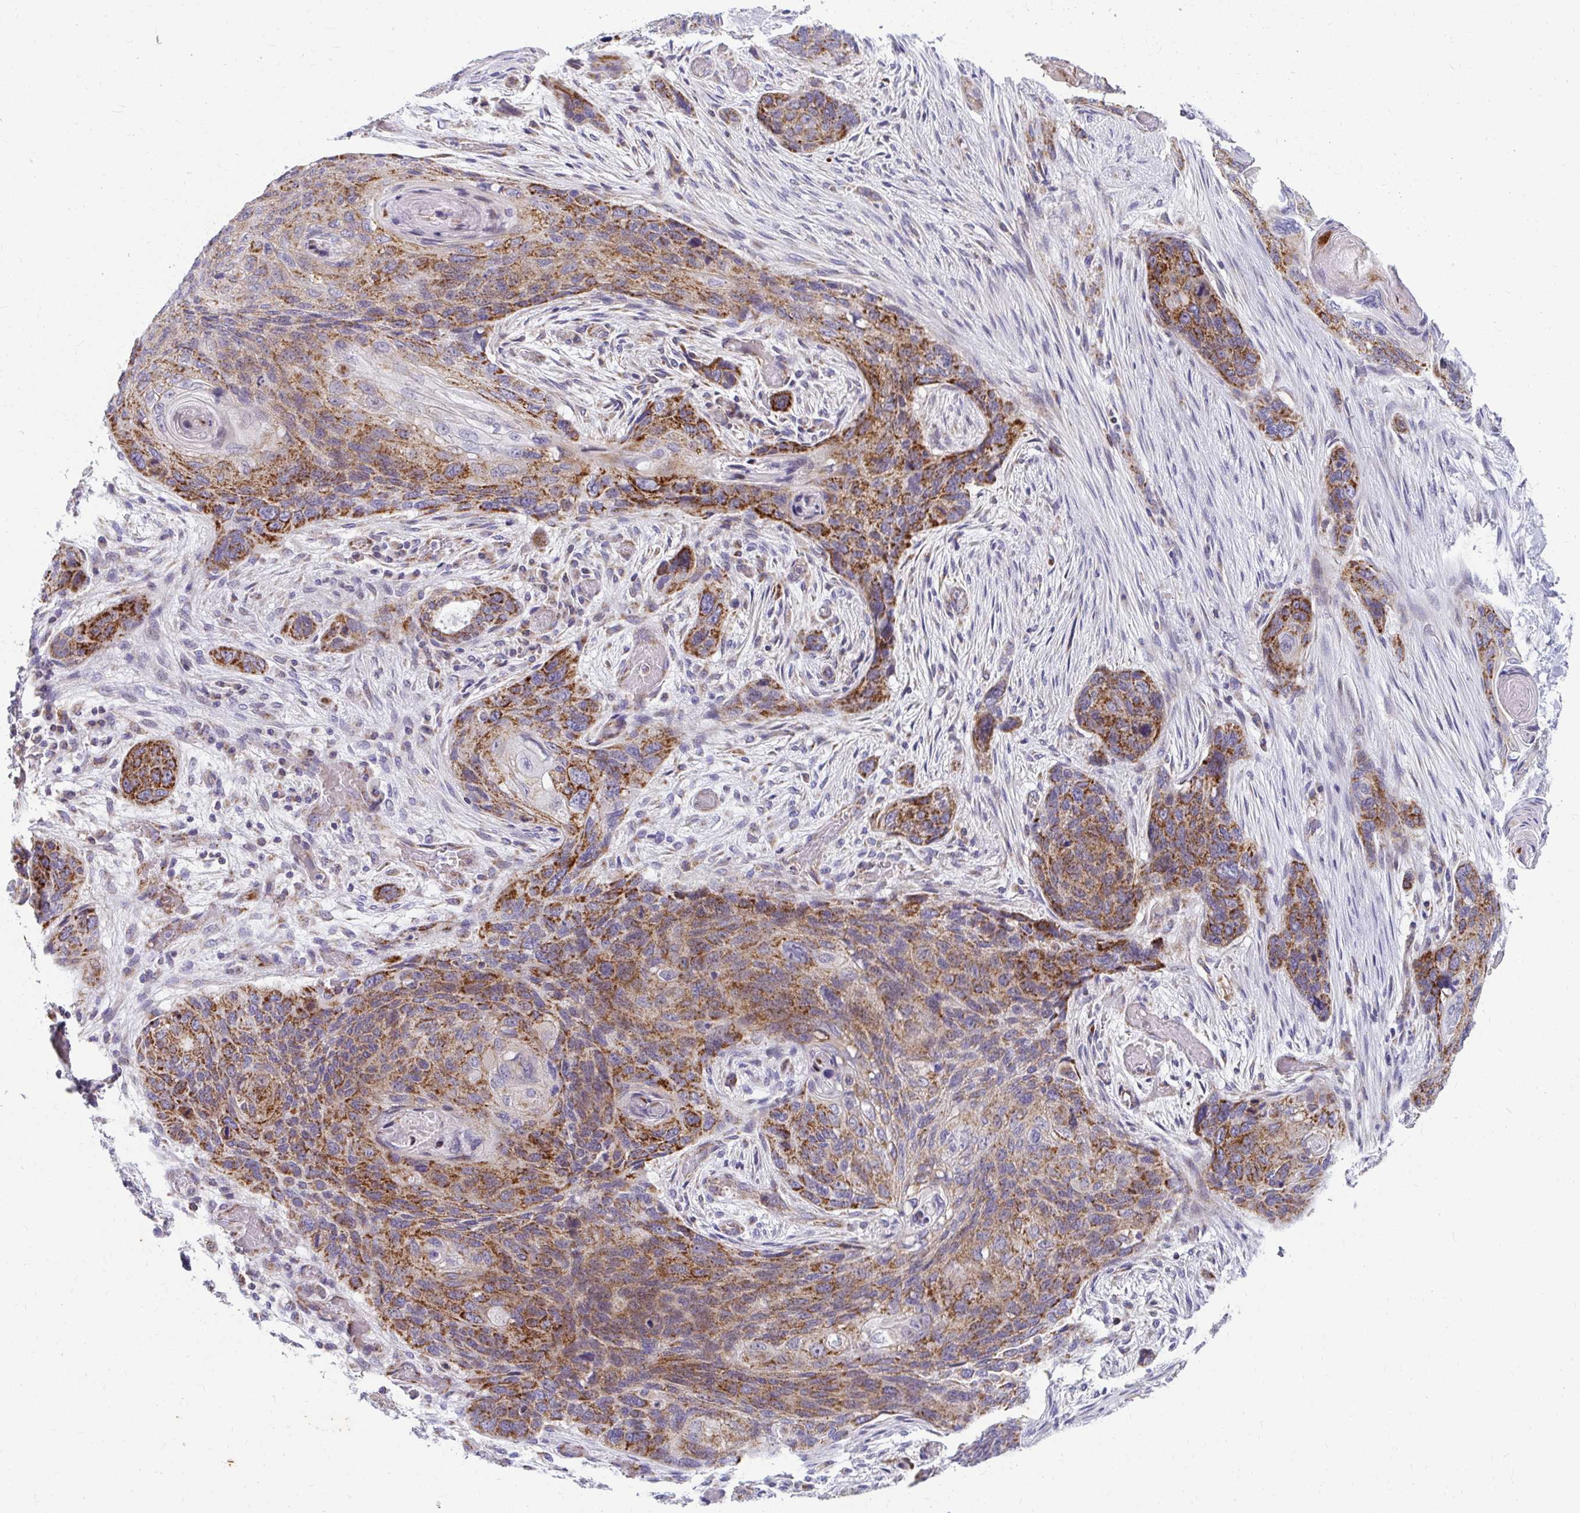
{"staining": {"intensity": "strong", "quantity": ">75%", "location": "cytoplasmic/membranous"}, "tissue": "lung cancer", "cell_type": "Tumor cells", "image_type": "cancer", "snomed": [{"axis": "morphology", "description": "Squamous cell carcinoma, NOS"}, {"axis": "morphology", "description": "Squamous cell carcinoma, metastatic, NOS"}, {"axis": "topography", "description": "Lymph node"}, {"axis": "topography", "description": "Lung"}], "caption": "Tumor cells demonstrate strong cytoplasmic/membranous staining in about >75% of cells in lung cancer (metastatic squamous cell carcinoma).", "gene": "EXOC5", "patient": {"sex": "male", "age": 41}}